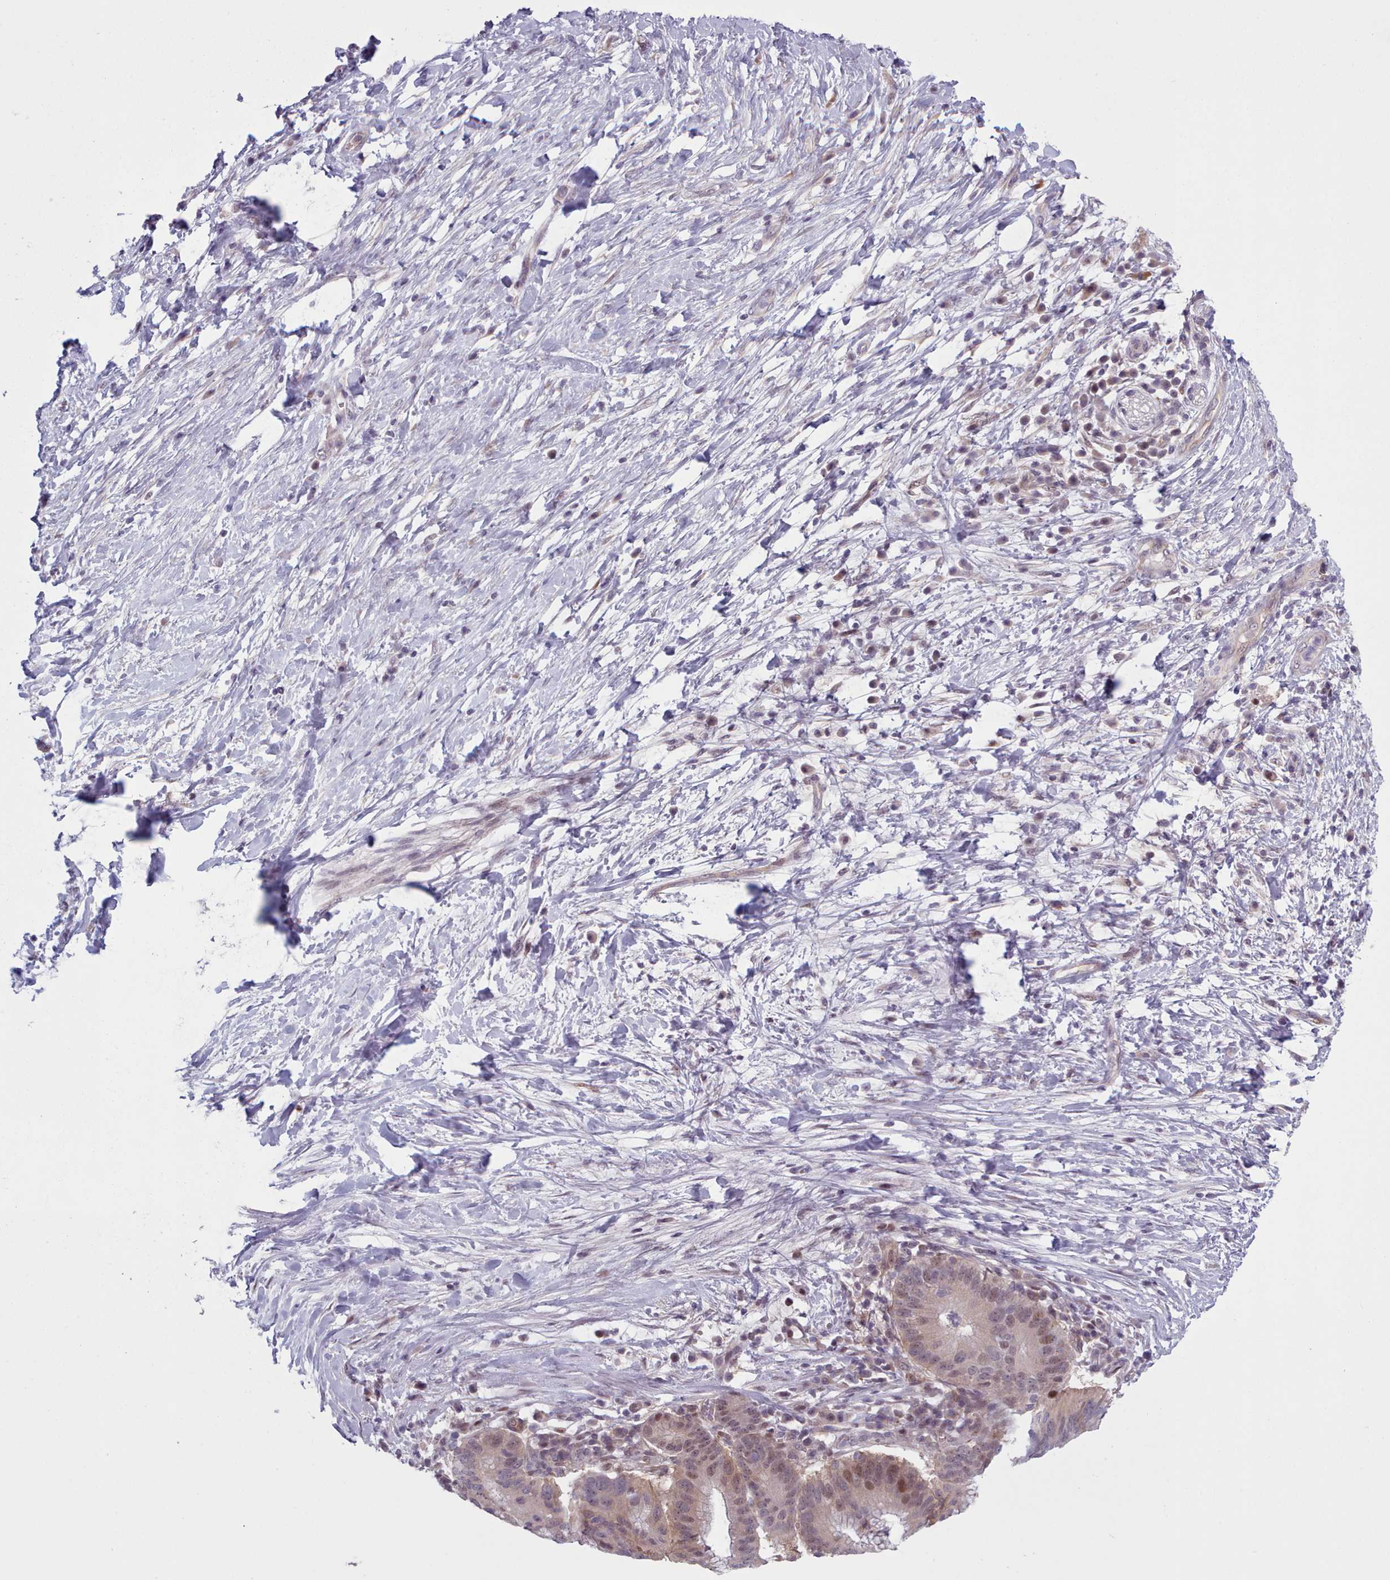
{"staining": {"intensity": "moderate", "quantity": "<25%", "location": "nuclear"}, "tissue": "pancreatic cancer", "cell_type": "Tumor cells", "image_type": "cancer", "snomed": [{"axis": "morphology", "description": "Adenocarcinoma, NOS"}, {"axis": "topography", "description": "Pancreas"}], "caption": "Immunohistochemistry image of adenocarcinoma (pancreatic) stained for a protein (brown), which displays low levels of moderate nuclear expression in about <25% of tumor cells.", "gene": "KBTBD7", "patient": {"sex": "male", "age": 68}}